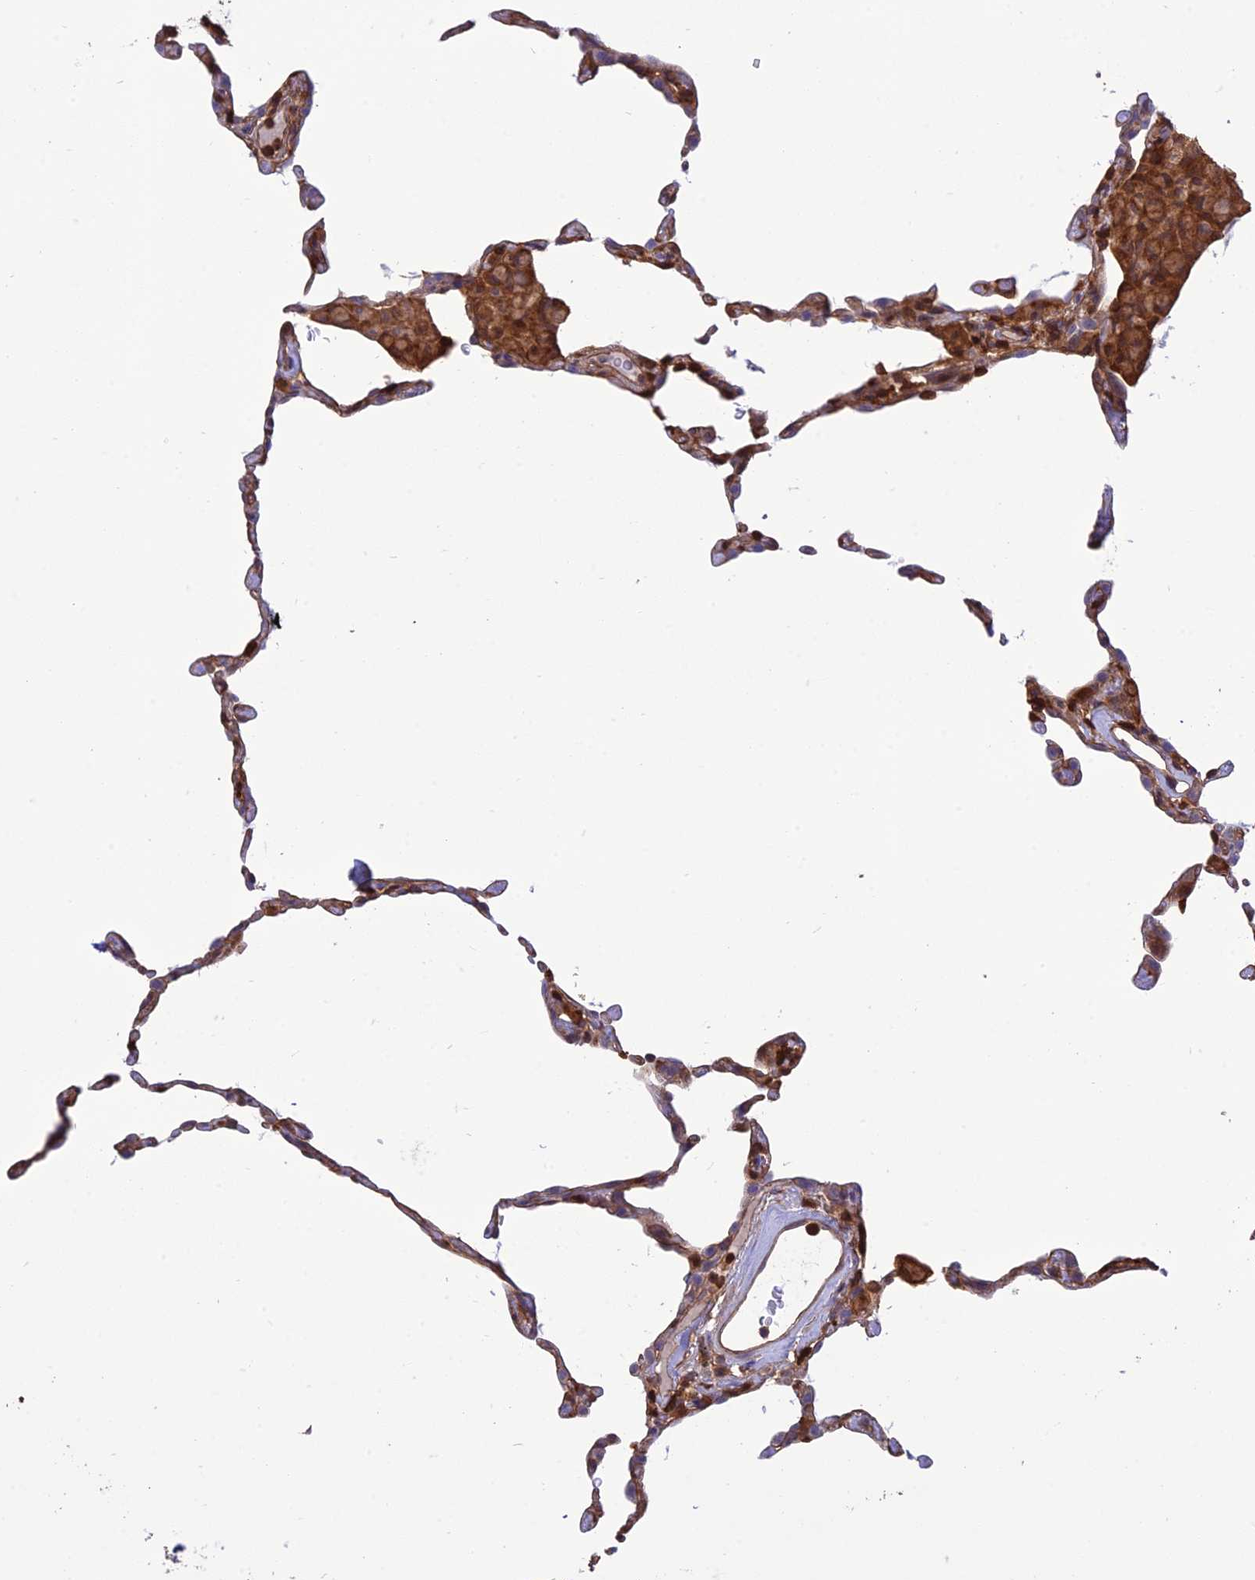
{"staining": {"intensity": "moderate", "quantity": "<25%", "location": "cytoplasmic/membranous"}, "tissue": "lung", "cell_type": "Alveolar cells", "image_type": "normal", "snomed": [{"axis": "morphology", "description": "Normal tissue, NOS"}, {"axis": "topography", "description": "Lung"}], "caption": "Brown immunohistochemical staining in unremarkable lung demonstrates moderate cytoplasmic/membranous expression in about <25% of alveolar cells. The protein is shown in brown color, while the nuclei are stained blue.", "gene": "HPSE2", "patient": {"sex": "female", "age": 57}}